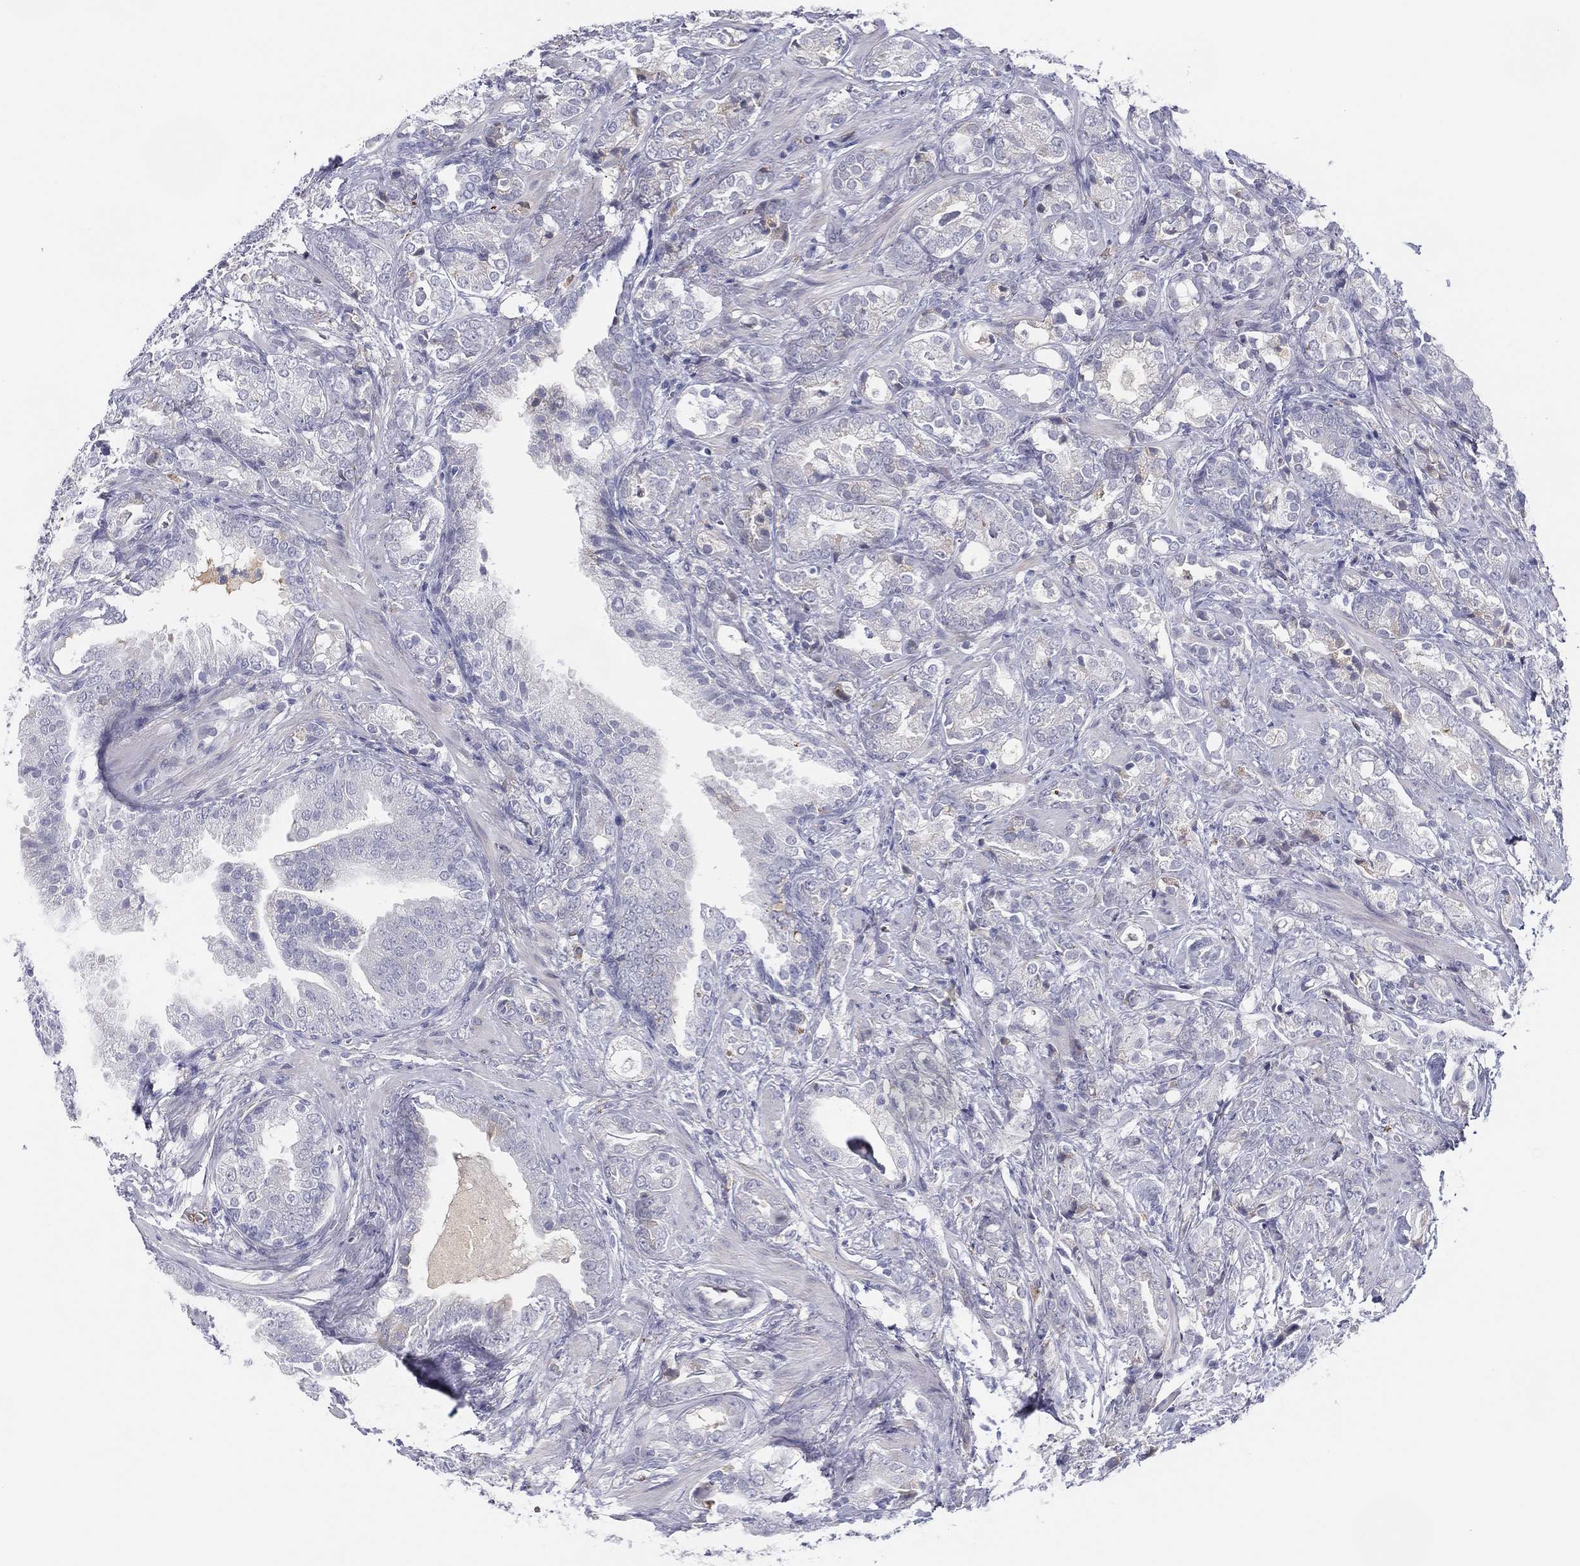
{"staining": {"intensity": "negative", "quantity": "none", "location": "none"}, "tissue": "prostate cancer", "cell_type": "Tumor cells", "image_type": "cancer", "snomed": [{"axis": "morphology", "description": "Adenocarcinoma, NOS"}, {"axis": "topography", "description": "Prostate"}], "caption": "Immunohistochemical staining of human prostate adenocarcinoma exhibits no significant staining in tumor cells.", "gene": "MLF1", "patient": {"sex": "male", "age": 57}}